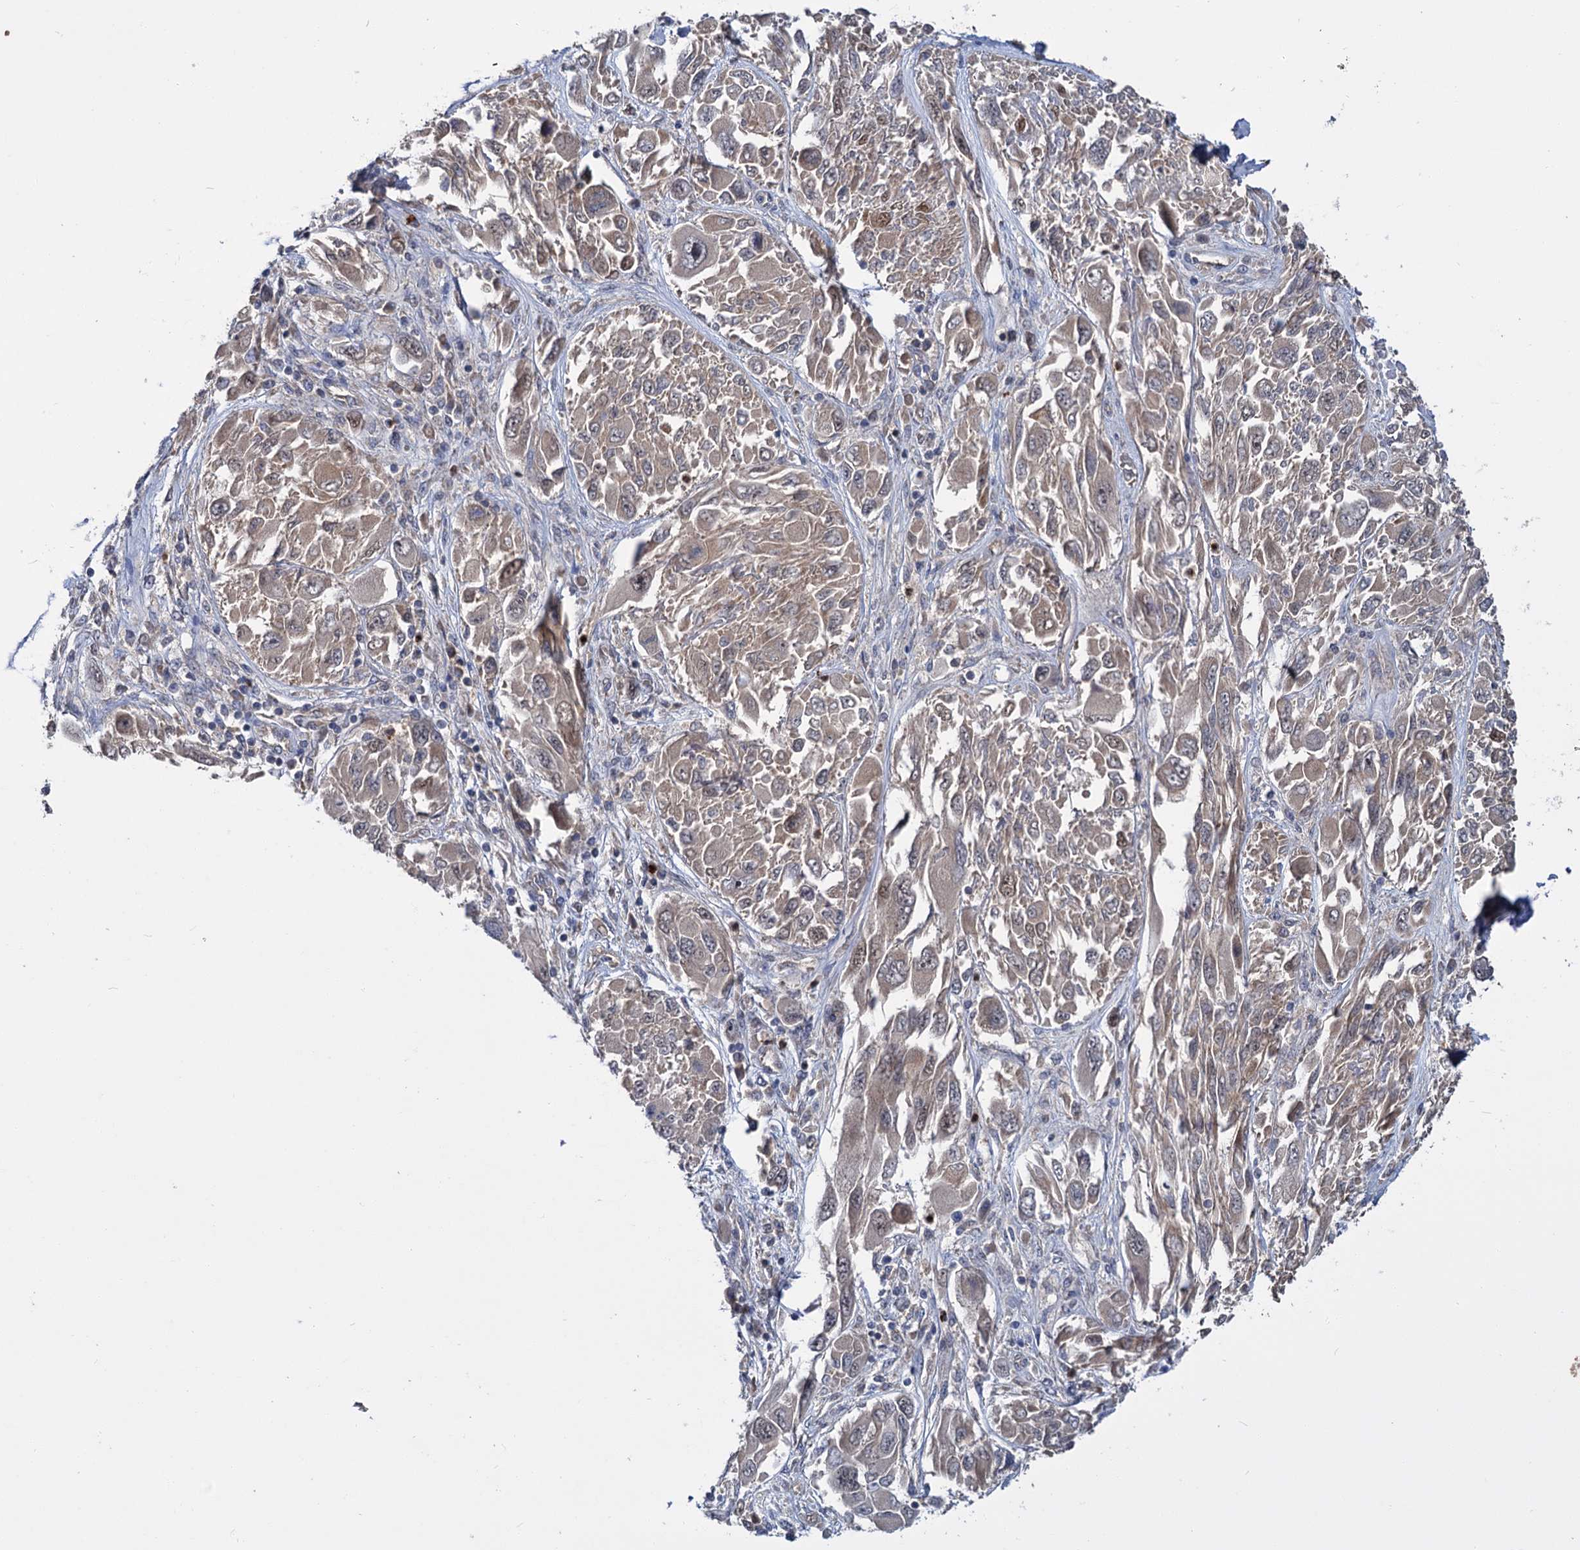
{"staining": {"intensity": "moderate", "quantity": "<25%", "location": "nuclear"}, "tissue": "melanoma", "cell_type": "Tumor cells", "image_type": "cancer", "snomed": [{"axis": "morphology", "description": "Malignant melanoma, NOS"}, {"axis": "topography", "description": "Skin"}], "caption": "Melanoma stained with a brown dye demonstrates moderate nuclear positive positivity in about <25% of tumor cells.", "gene": "DYNC2H1", "patient": {"sex": "female", "age": 91}}